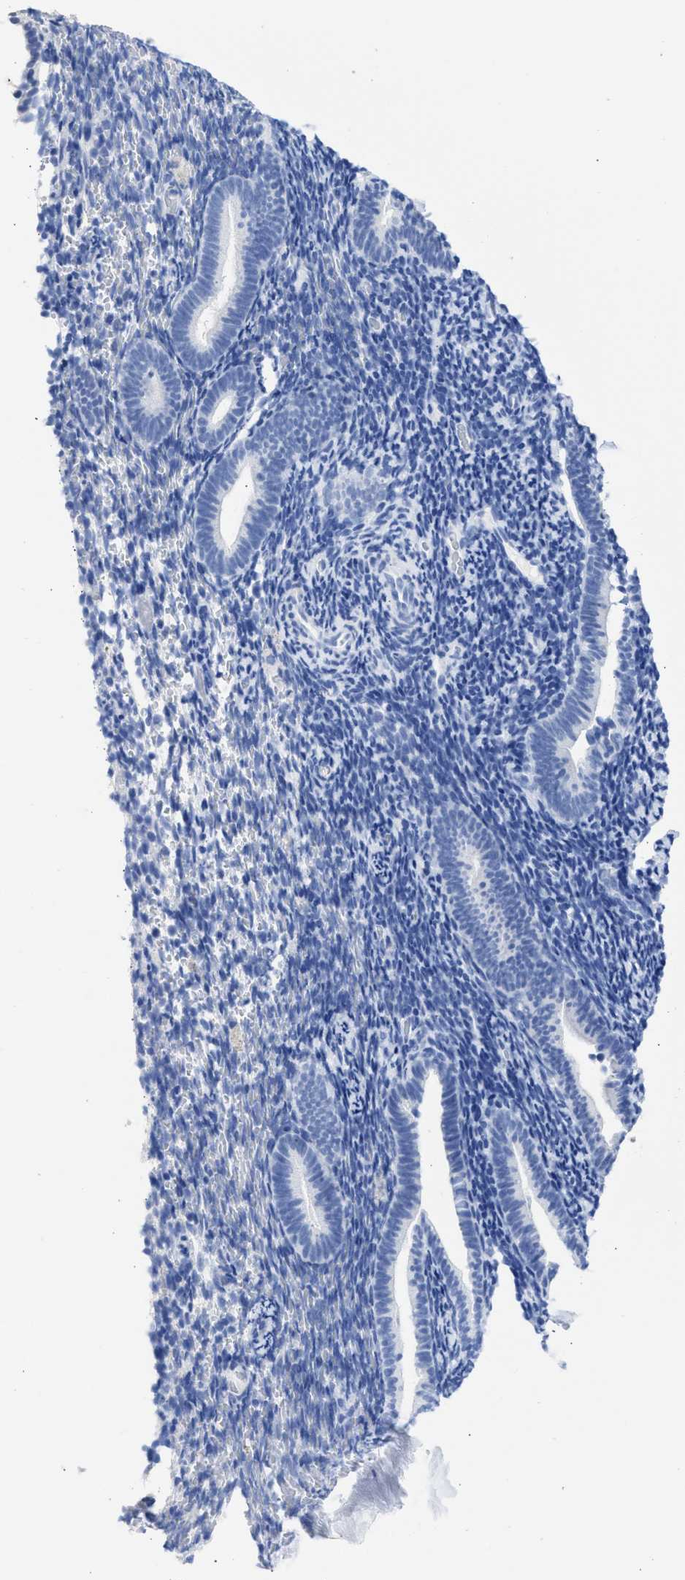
{"staining": {"intensity": "negative", "quantity": "none", "location": "none"}, "tissue": "endometrium", "cell_type": "Cells in endometrial stroma", "image_type": "normal", "snomed": [{"axis": "morphology", "description": "Normal tissue, NOS"}, {"axis": "topography", "description": "Endometrium"}], "caption": "Endometrium was stained to show a protein in brown. There is no significant positivity in cells in endometrial stroma. (DAB immunohistochemistry (IHC), high magnification).", "gene": "NCAM1", "patient": {"sex": "female", "age": 51}}